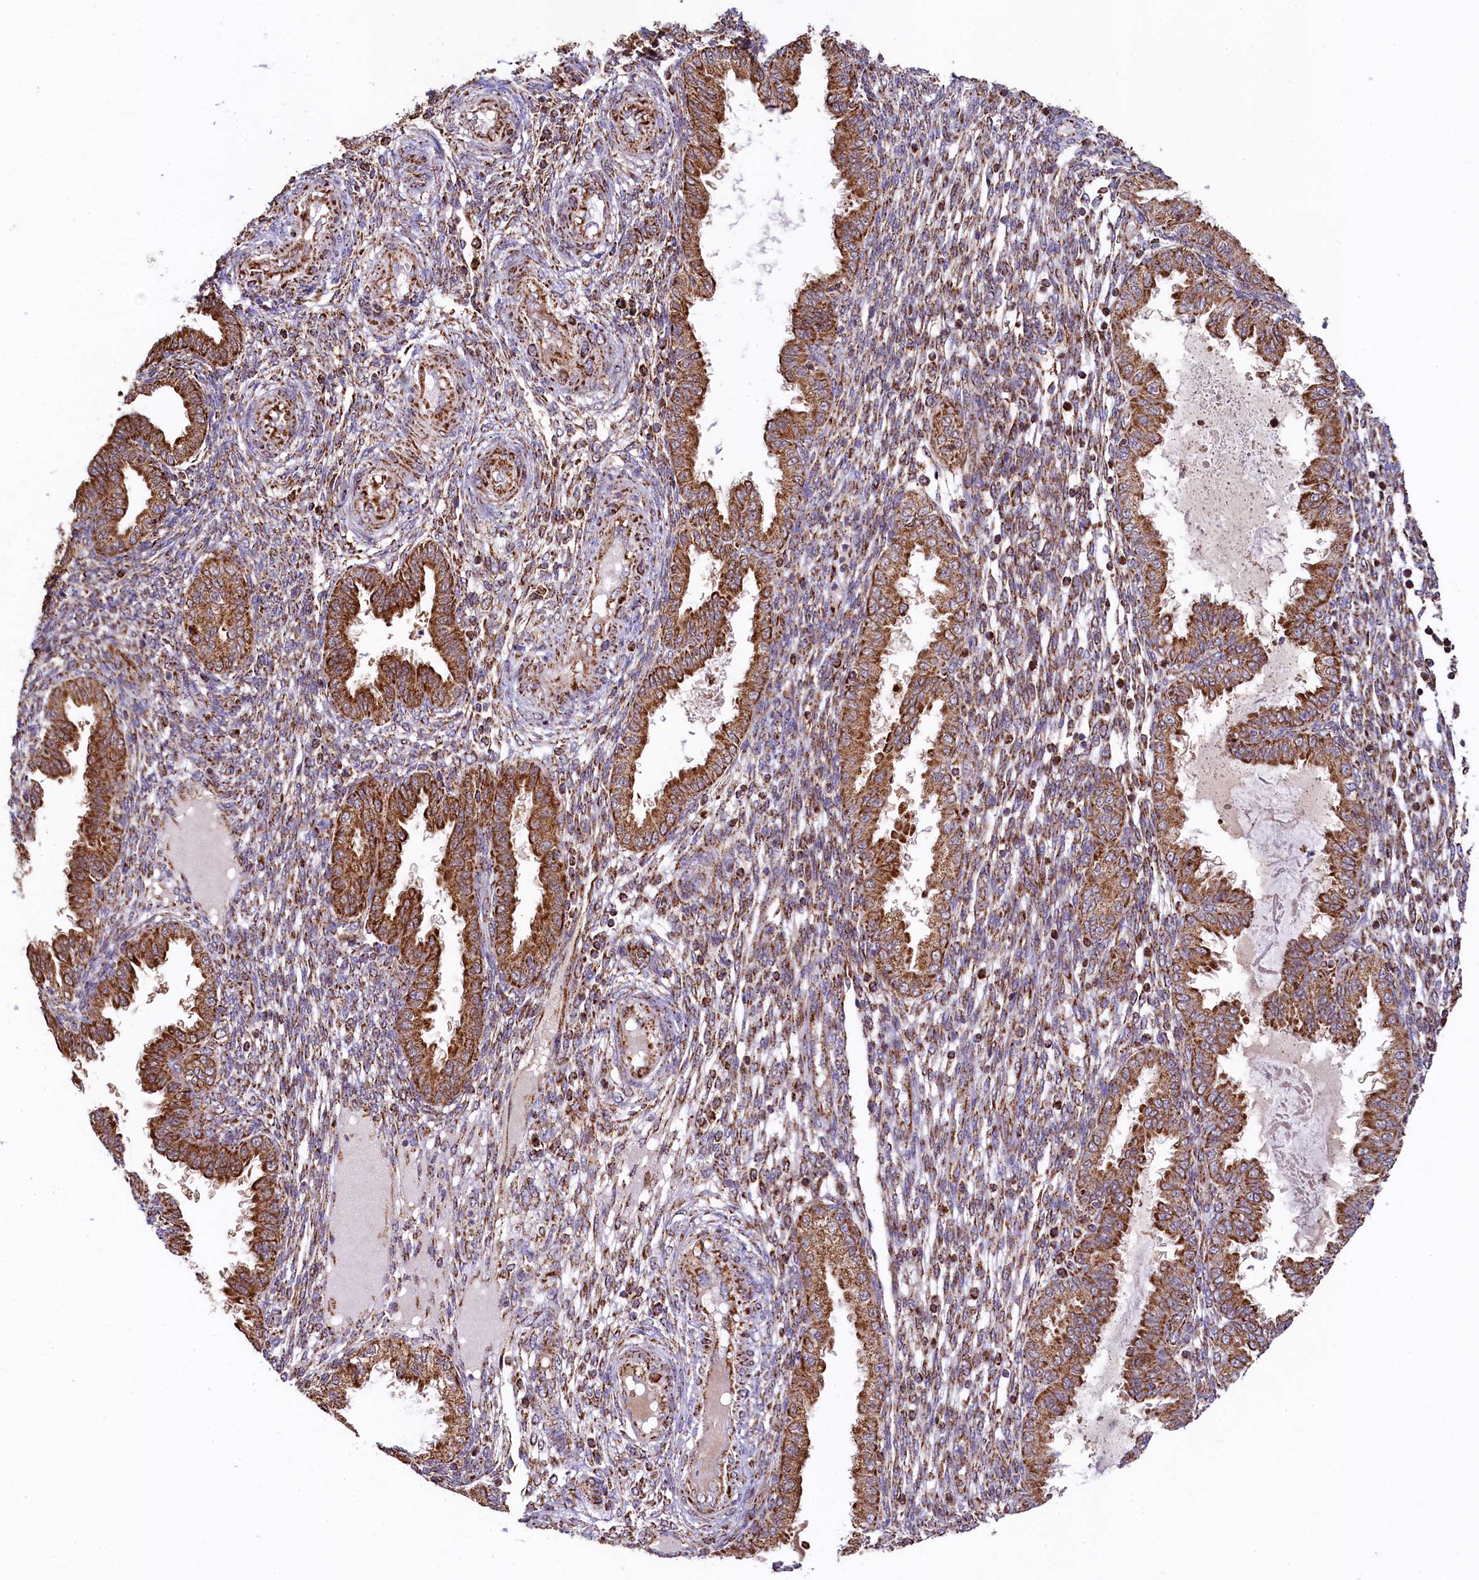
{"staining": {"intensity": "moderate", "quantity": ">75%", "location": "cytoplasmic/membranous"}, "tissue": "endometrium", "cell_type": "Cells in endometrial stroma", "image_type": "normal", "snomed": [{"axis": "morphology", "description": "Normal tissue, NOS"}, {"axis": "topography", "description": "Endometrium"}], "caption": "This histopathology image shows immunohistochemistry staining of unremarkable human endometrium, with medium moderate cytoplasmic/membranous expression in about >75% of cells in endometrial stroma.", "gene": "CLYBL", "patient": {"sex": "female", "age": 33}}